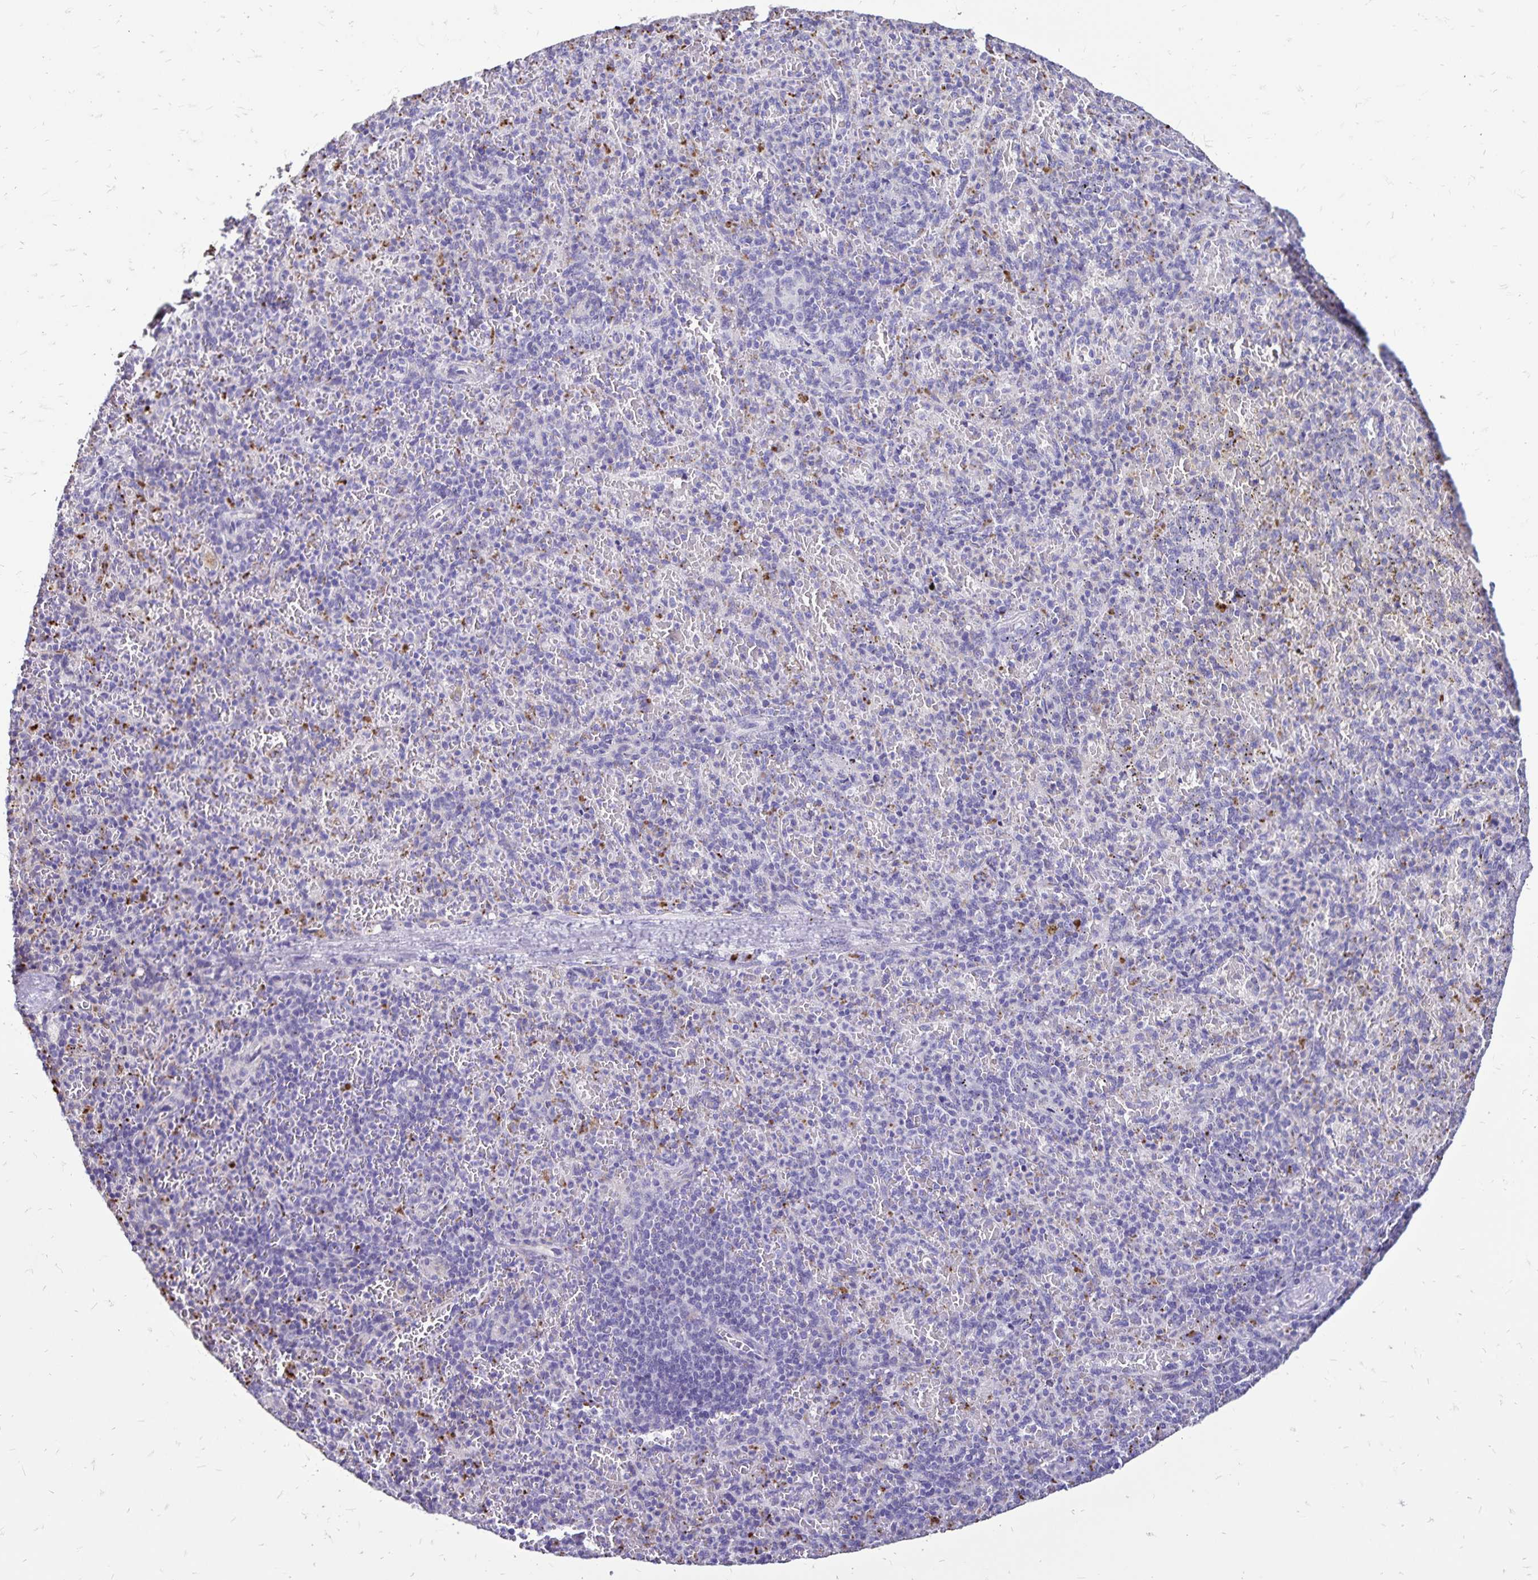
{"staining": {"intensity": "negative", "quantity": "none", "location": "none"}, "tissue": "spleen", "cell_type": "Cells in red pulp", "image_type": "normal", "snomed": [{"axis": "morphology", "description": "Normal tissue, NOS"}, {"axis": "topography", "description": "Spleen"}], "caption": "IHC histopathology image of benign spleen: spleen stained with DAB (3,3'-diaminobenzidine) reveals no significant protein expression in cells in red pulp. (DAB IHC visualized using brightfield microscopy, high magnification).", "gene": "EVPL", "patient": {"sex": "female", "age": 74}}